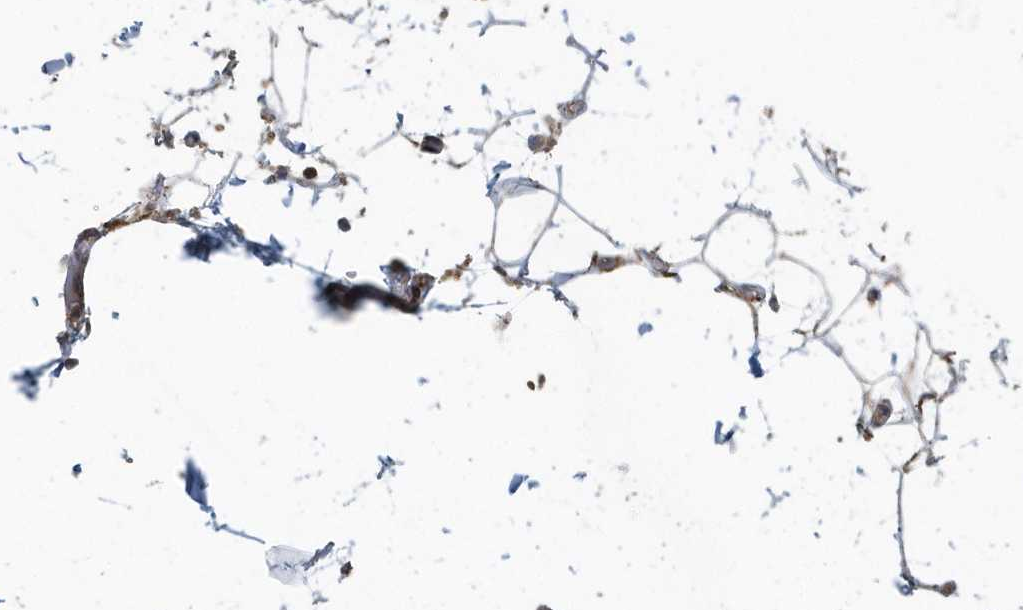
{"staining": {"intensity": "moderate", "quantity": "25%-75%", "location": "cytoplasmic/membranous"}, "tissue": "adipose tissue", "cell_type": "Adipocytes", "image_type": "normal", "snomed": [{"axis": "morphology", "description": "Normal tissue, NOS"}, {"axis": "topography", "description": "Soft tissue"}], "caption": "Immunohistochemical staining of benign human adipose tissue reveals moderate cytoplasmic/membranous protein staining in about 25%-75% of adipocytes.", "gene": "MMUT", "patient": {"sex": "male", "age": 72}}